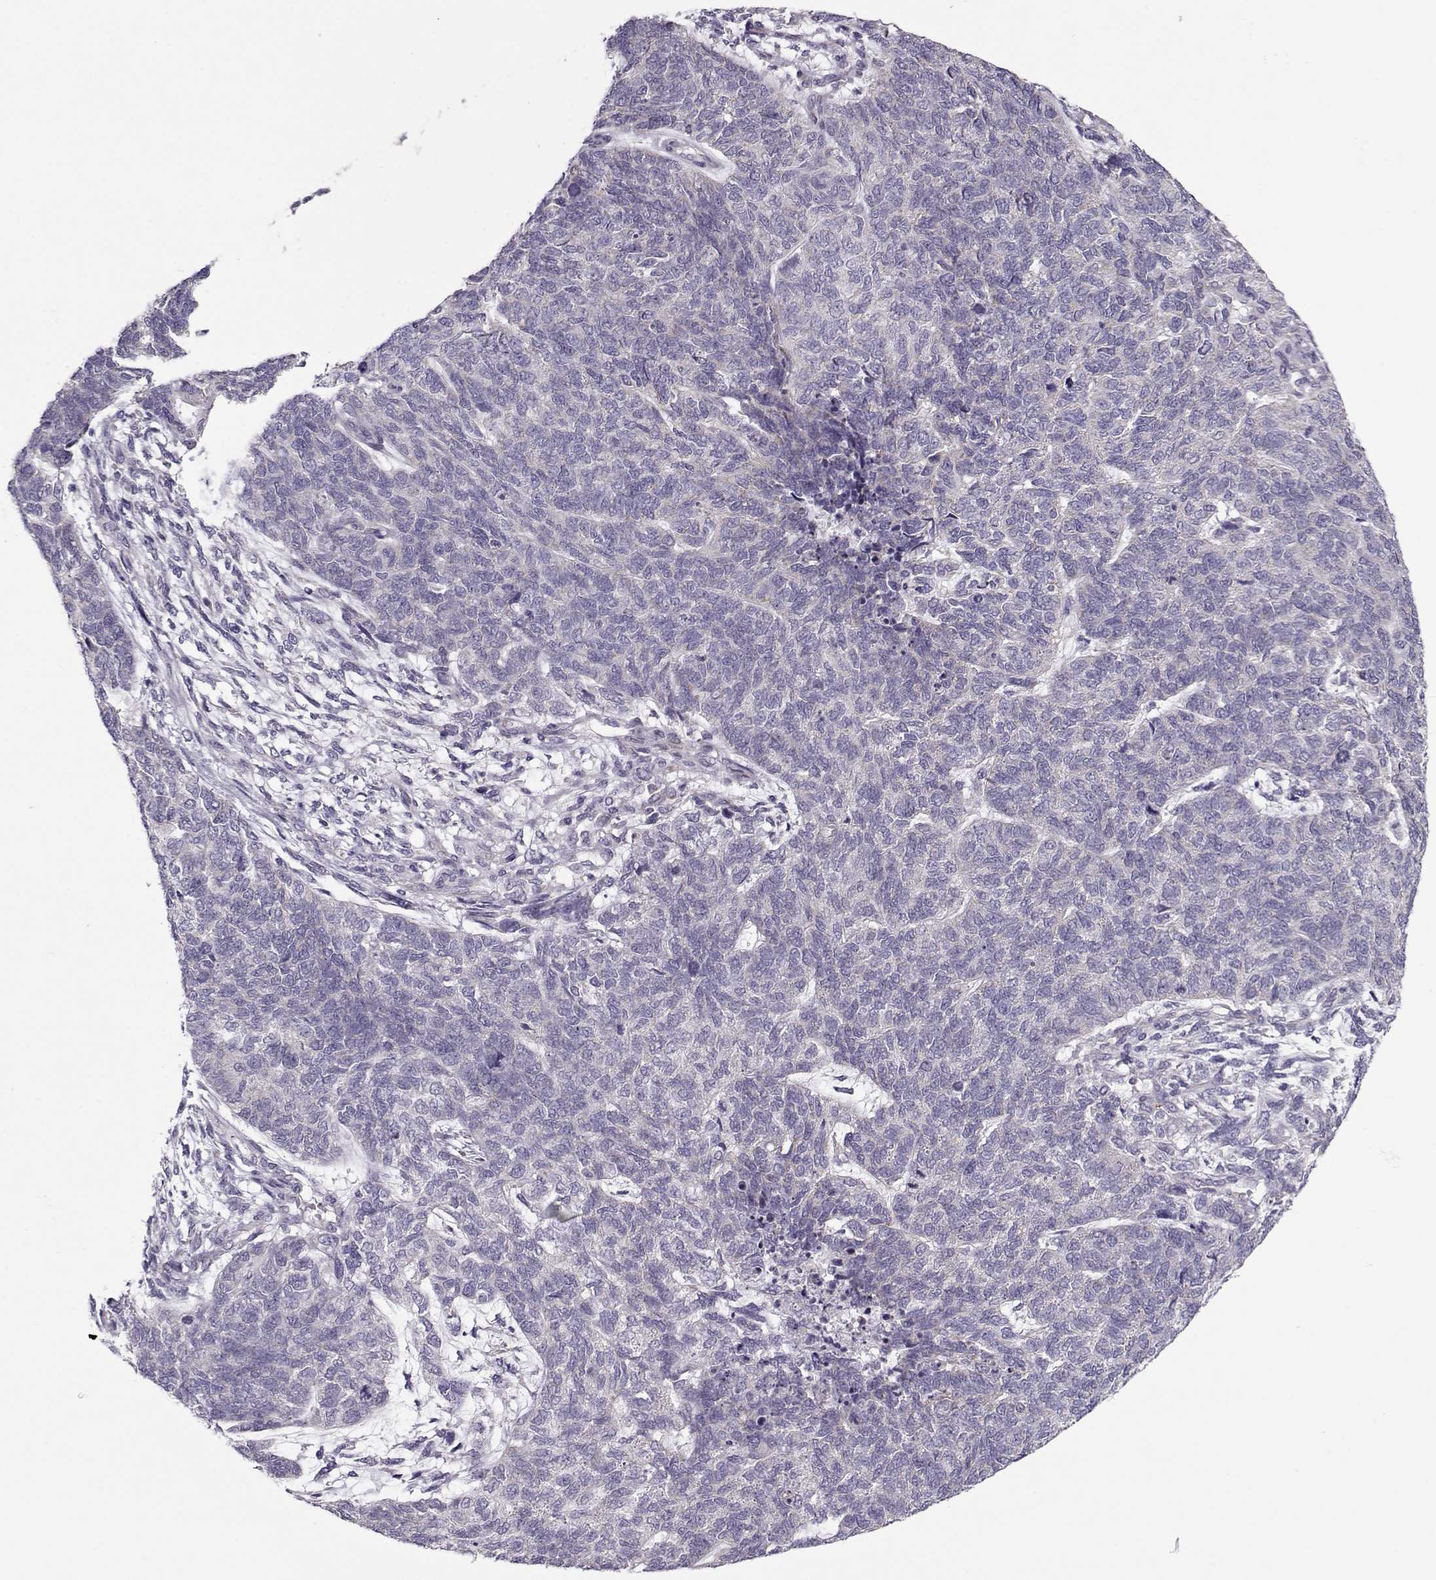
{"staining": {"intensity": "negative", "quantity": "none", "location": "none"}, "tissue": "cervical cancer", "cell_type": "Tumor cells", "image_type": "cancer", "snomed": [{"axis": "morphology", "description": "Squamous cell carcinoma, NOS"}, {"axis": "topography", "description": "Cervix"}], "caption": "Immunohistochemistry (IHC) of cervical cancer demonstrates no positivity in tumor cells.", "gene": "KLF17", "patient": {"sex": "female", "age": 63}}